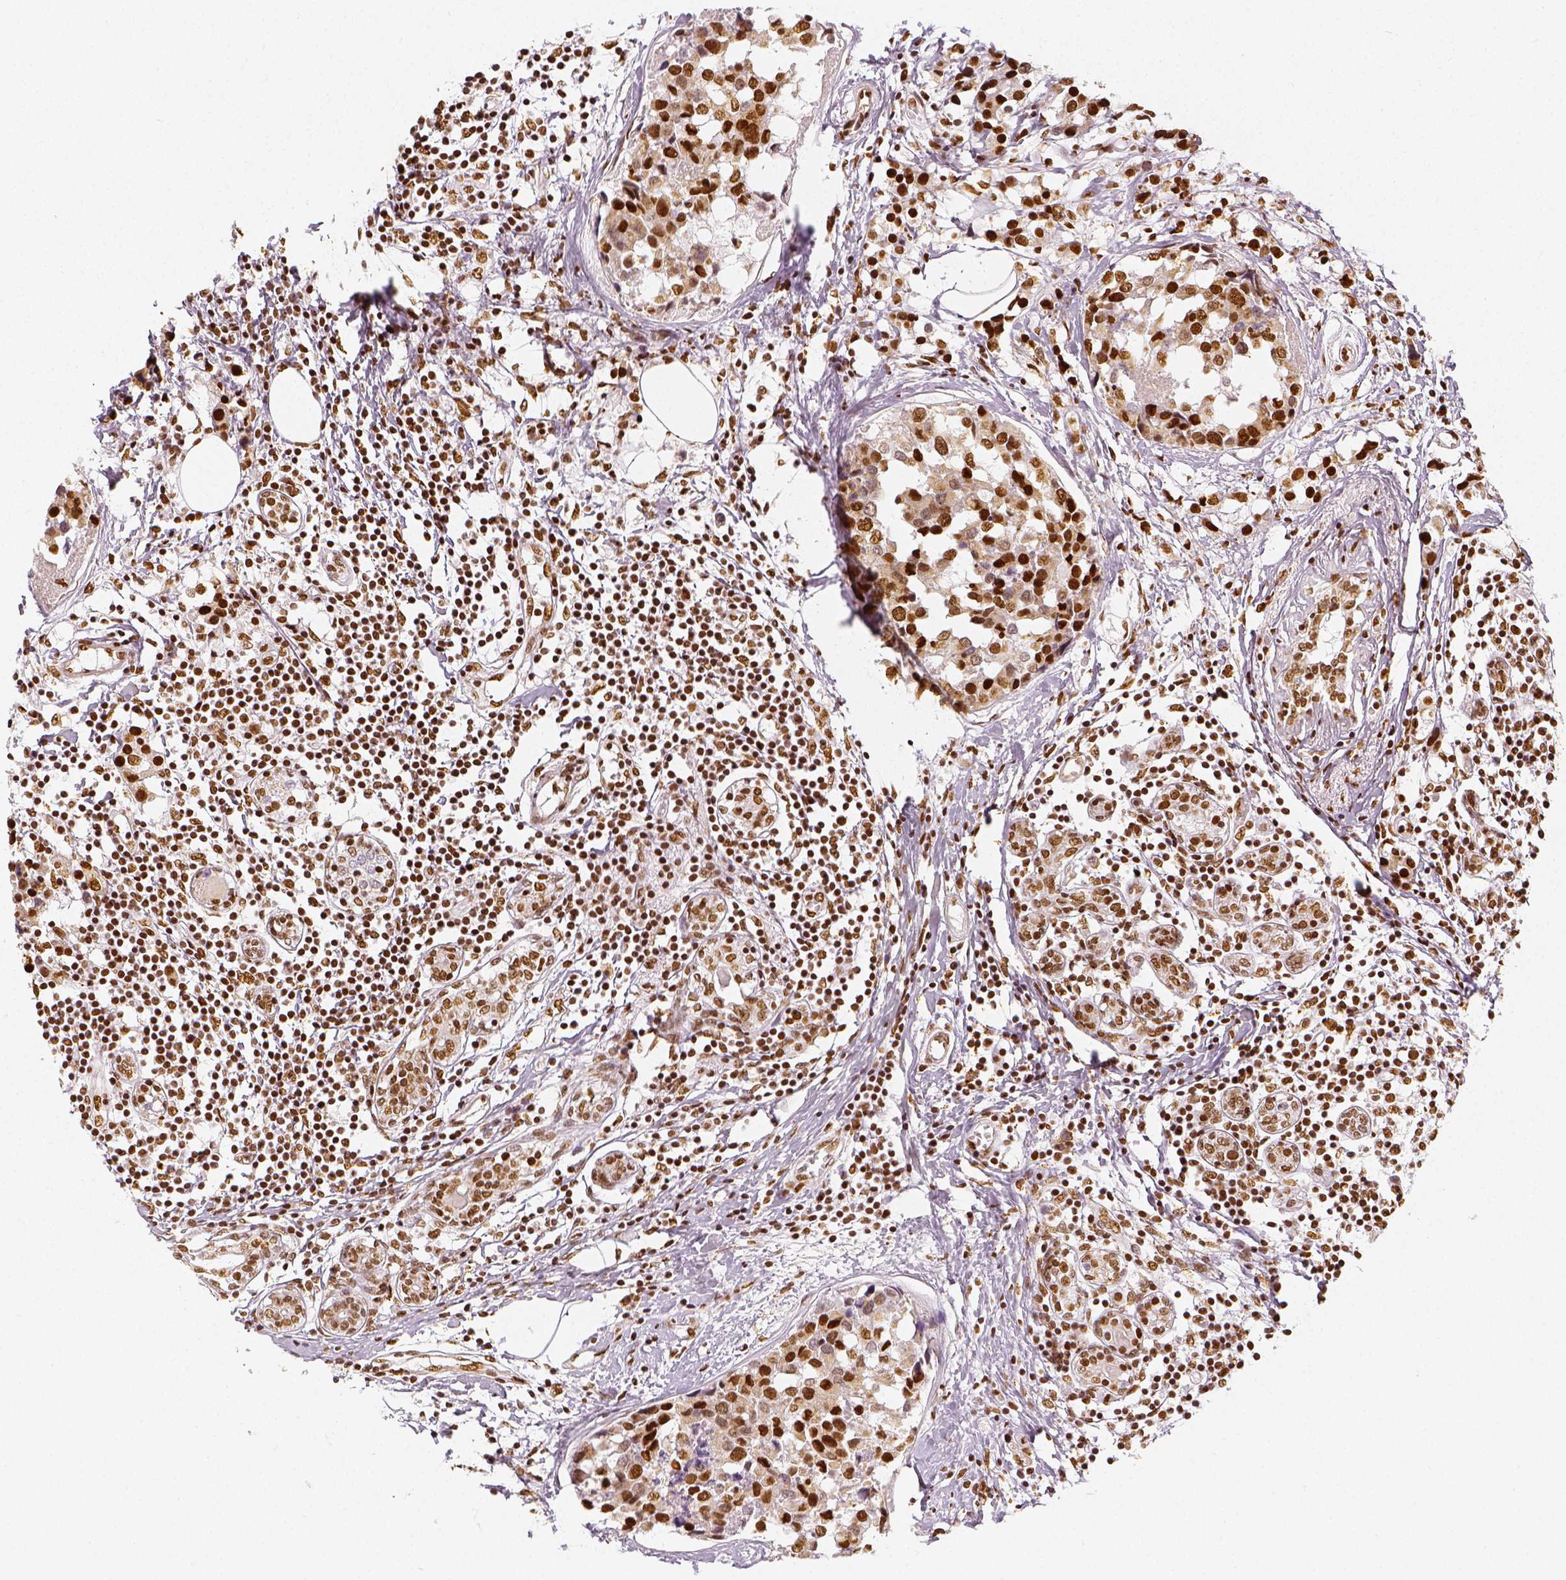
{"staining": {"intensity": "strong", "quantity": ">75%", "location": "nuclear"}, "tissue": "breast cancer", "cell_type": "Tumor cells", "image_type": "cancer", "snomed": [{"axis": "morphology", "description": "Lobular carcinoma"}, {"axis": "topography", "description": "Breast"}], "caption": "Breast cancer (lobular carcinoma) stained with a protein marker reveals strong staining in tumor cells.", "gene": "KDM5B", "patient": {"sex": "female", "age": 59}}